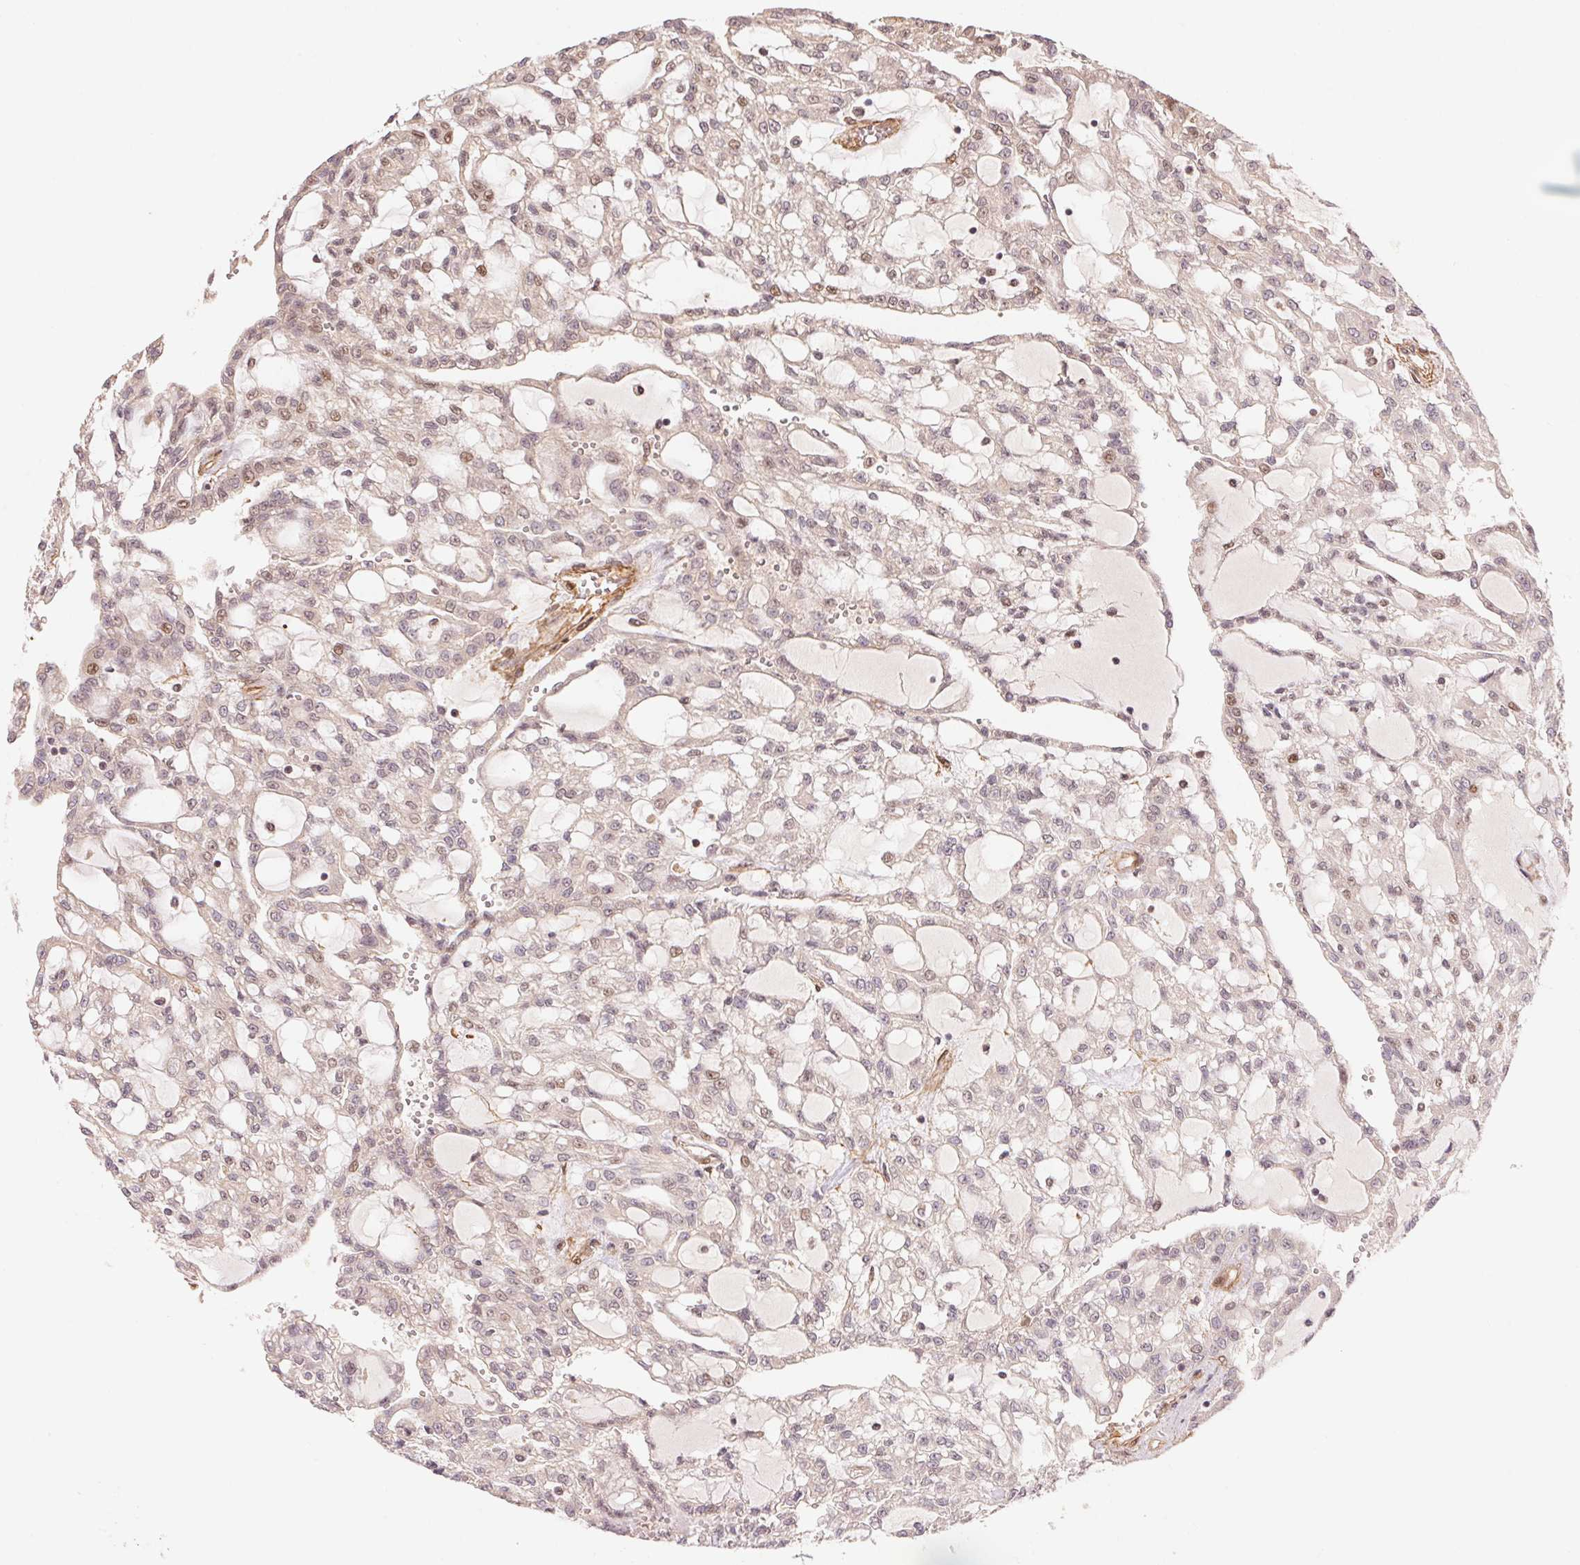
{"staining": {"intensity": "moderate", "quantity": "<25%", "location": "nuclear"}, "tissue": "renal cancer", "cell_type": "Tumor cells", "image_type": "cancer", "snomed": [{"axis": "morphology", "description": "Adenocarcinoma, NOS"}, {"axis": "topography", "description": "Kidney"}], "caption": "IHC (DAB (3,3'-diaminobenzidine)) staining of renal cancer displays moderate nuclear protein positivity in about <25% of tumor cells.", "gene": "TNIP2", "patient": {"sex": "male", "age": 63}}